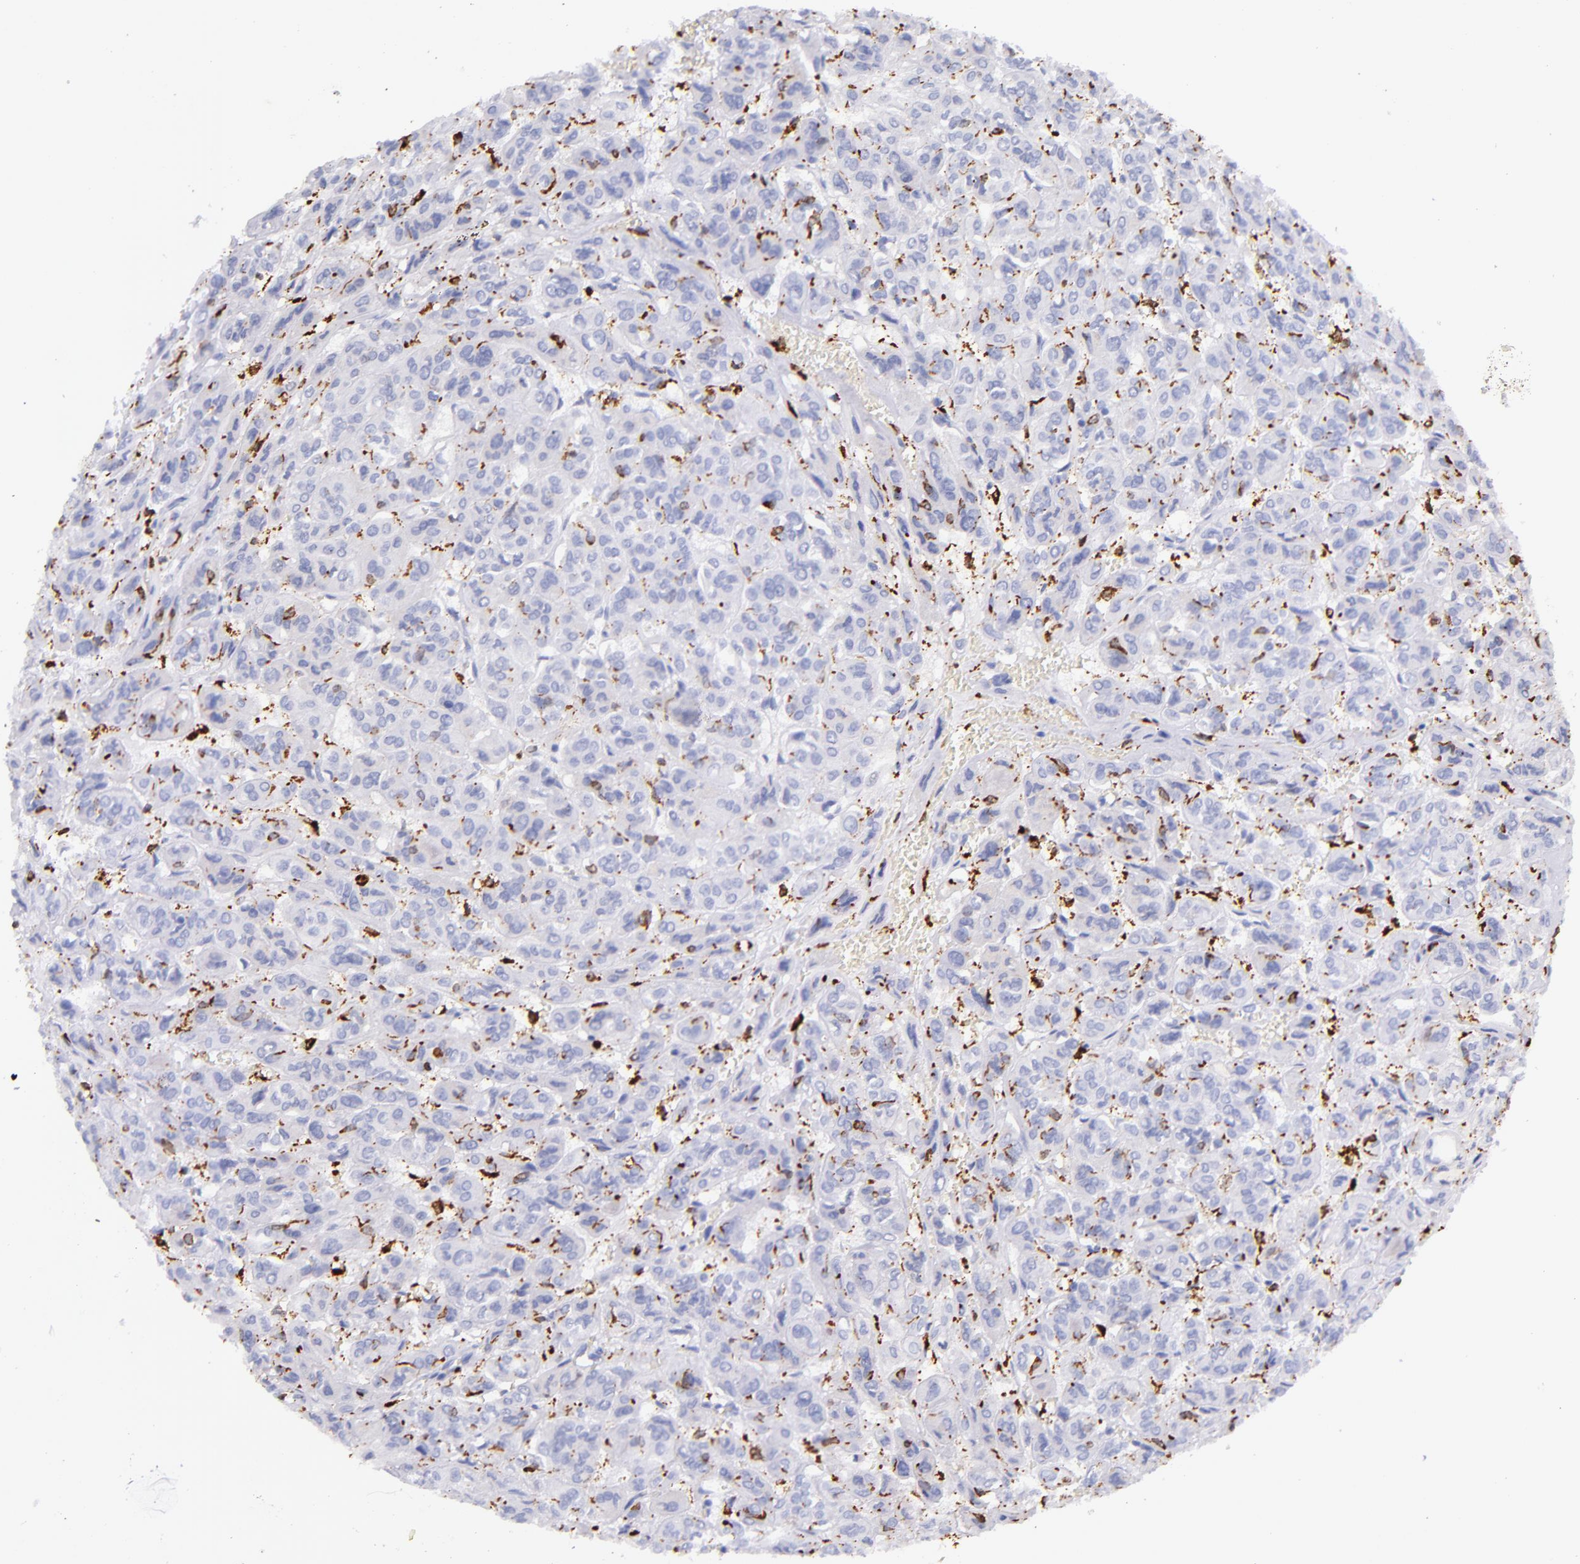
{"staining": {"intensity": "negative", "quantity": "none", "location": "none"}, "tissue": "thyroid cancer", "cell_type": "Tumor cells", "image_type": "cancer", "snomed": [{"axis": "morphology", "description": "Follicular adenoma carcinoma, NOS"}, {"axis": "topography", "description": "Thyroid gland"}], "caption": "The photomicrograph demonstrates no staining of tumor cells in follicular adenoma carcinoma (thyroid).", "gene": "CD163", "patient": {"sex": "female", "age": 71}}